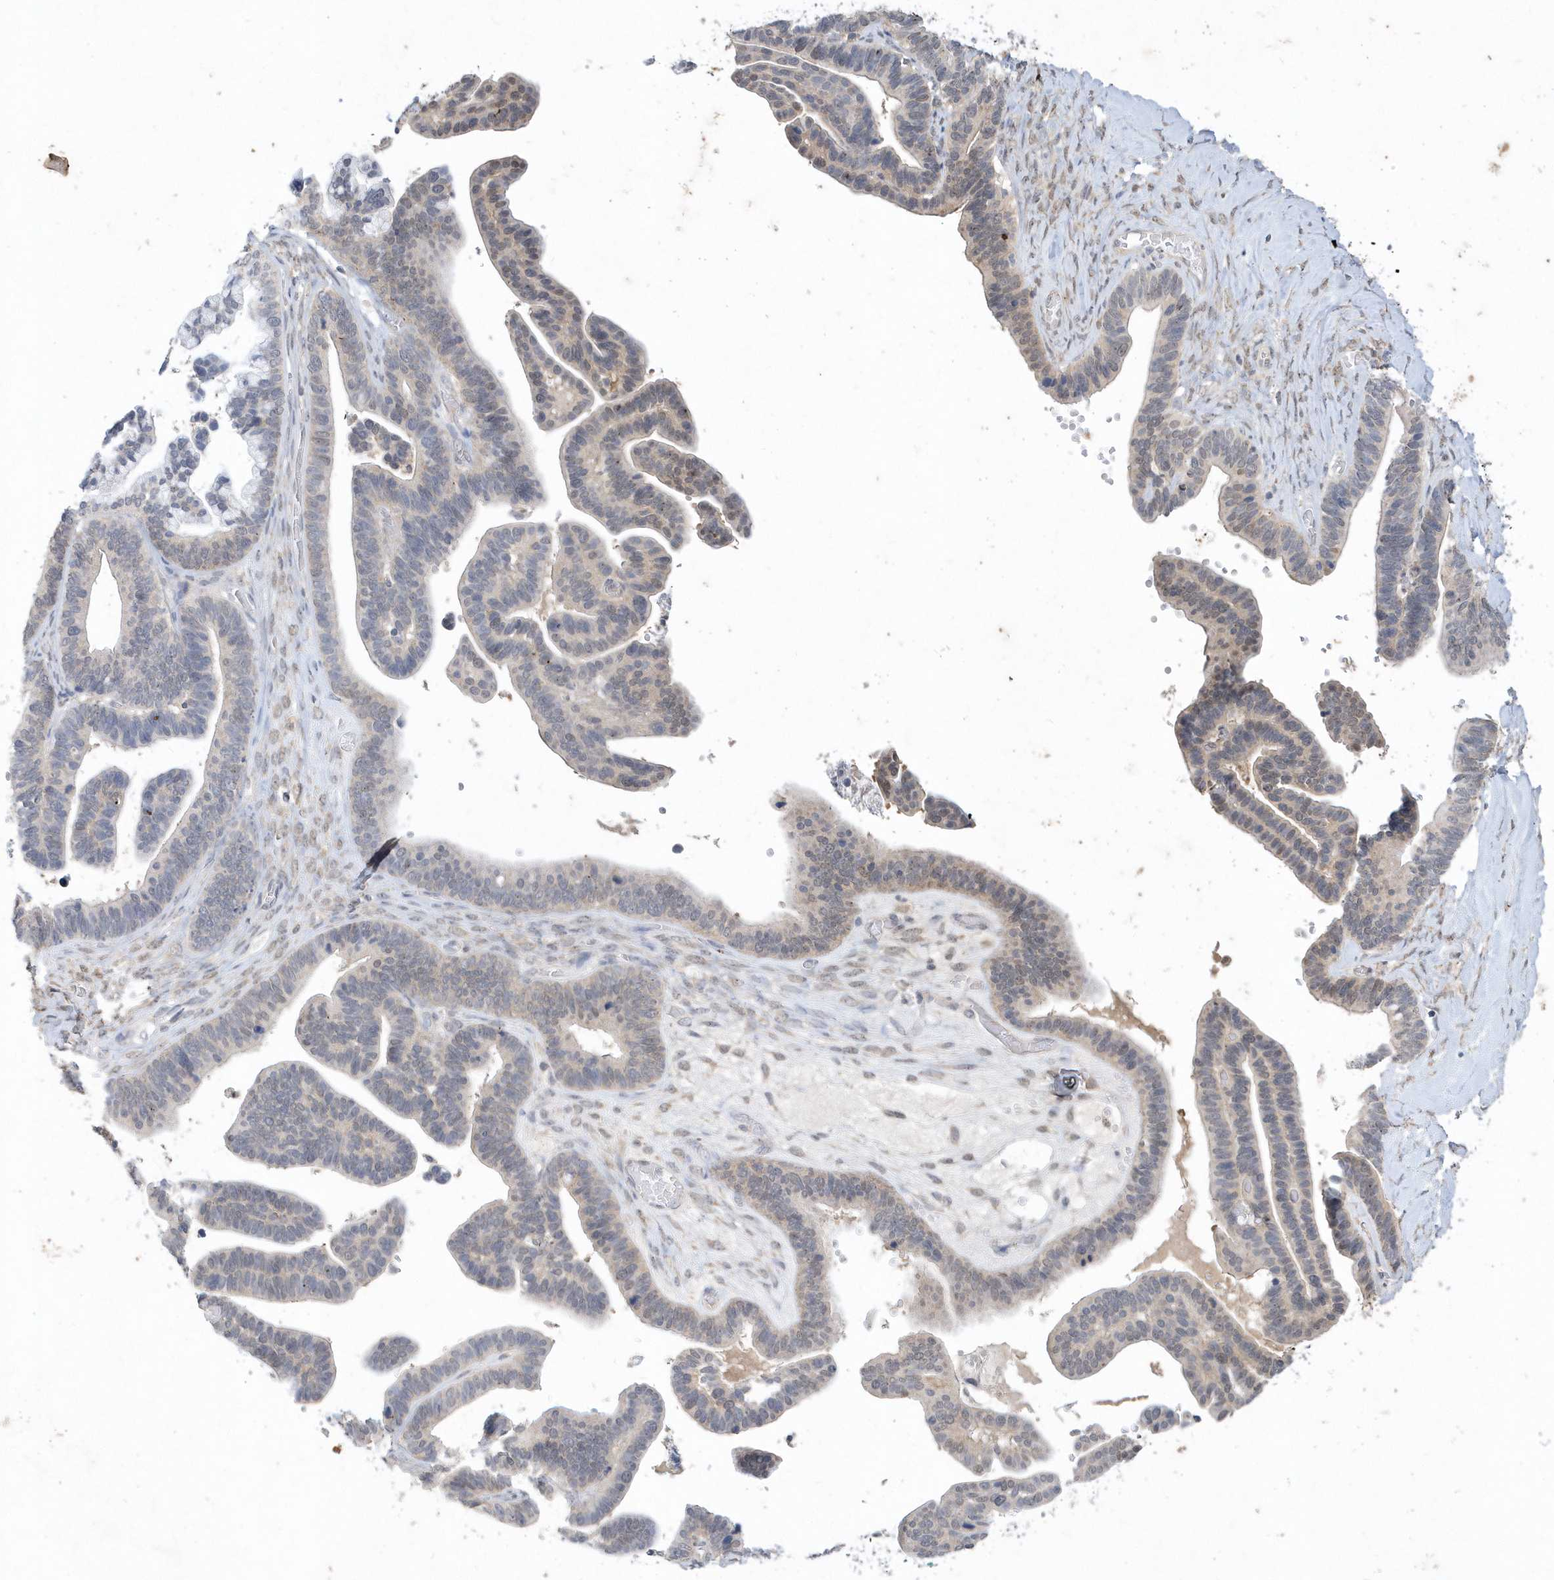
{"staining": {"intensity": "weak", "quantity": "25%-75%", "location": "cytoplasmic/membranous,nuclear"}, "tissue": "ovarian cancer", "cell_type": "Tumor cells", "image_type": "cancer", "snomed": [{"axis": "morphology", "description": "Cystadenocarcinoma, serous, NOS"}, {"axis": "topography", "description": "Ovary"}], "caption": "A brown stain labels weak cytoplasmic/membranous and nuclear positivity of a protein in human ovarian cancer (serous cystadenocarcinoma) tumor cells.", "gene": "AKR7A2", "patient": {"sex": "female", "age": 56}}